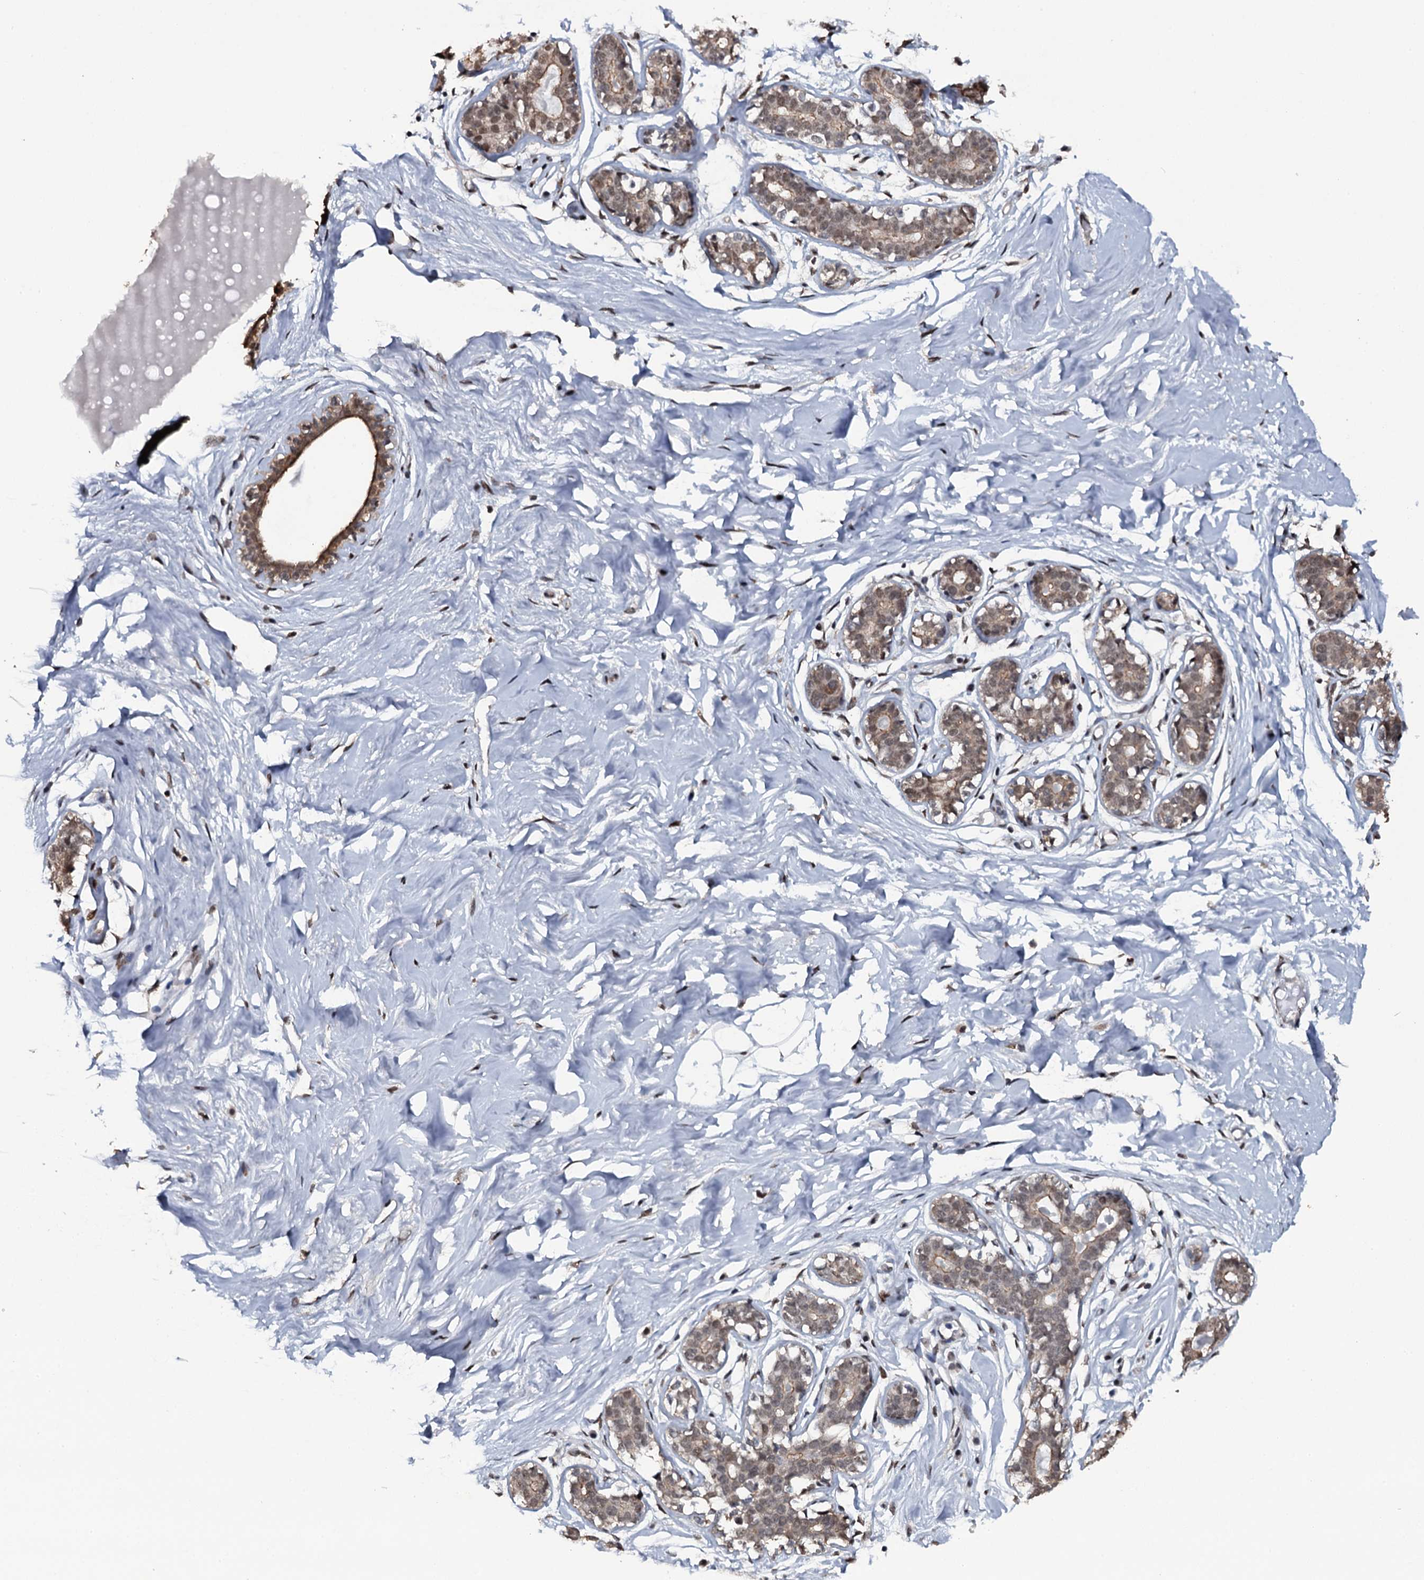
{"staining": {"intensity": "moderate", "quantity": ">75%", "location": "nuclear"}, "tissue": "breast", "cell_type": "Adipocytes", "image_type": "normal", "snomed": [{"axis": "morphology", "description": "Normal tissue, NOS"}, {"axis": "morphology", "description": "Adenoma, NOS"}, {"axis": "topography", "description": "Breast"}], "caption": "Brown immunohistochemical staining in benign breast reveals moderate nuclear staining in about >75% of adipocytes.", "gene": "SH2D4B", "patient": {"sex": "female", "age": 23}}